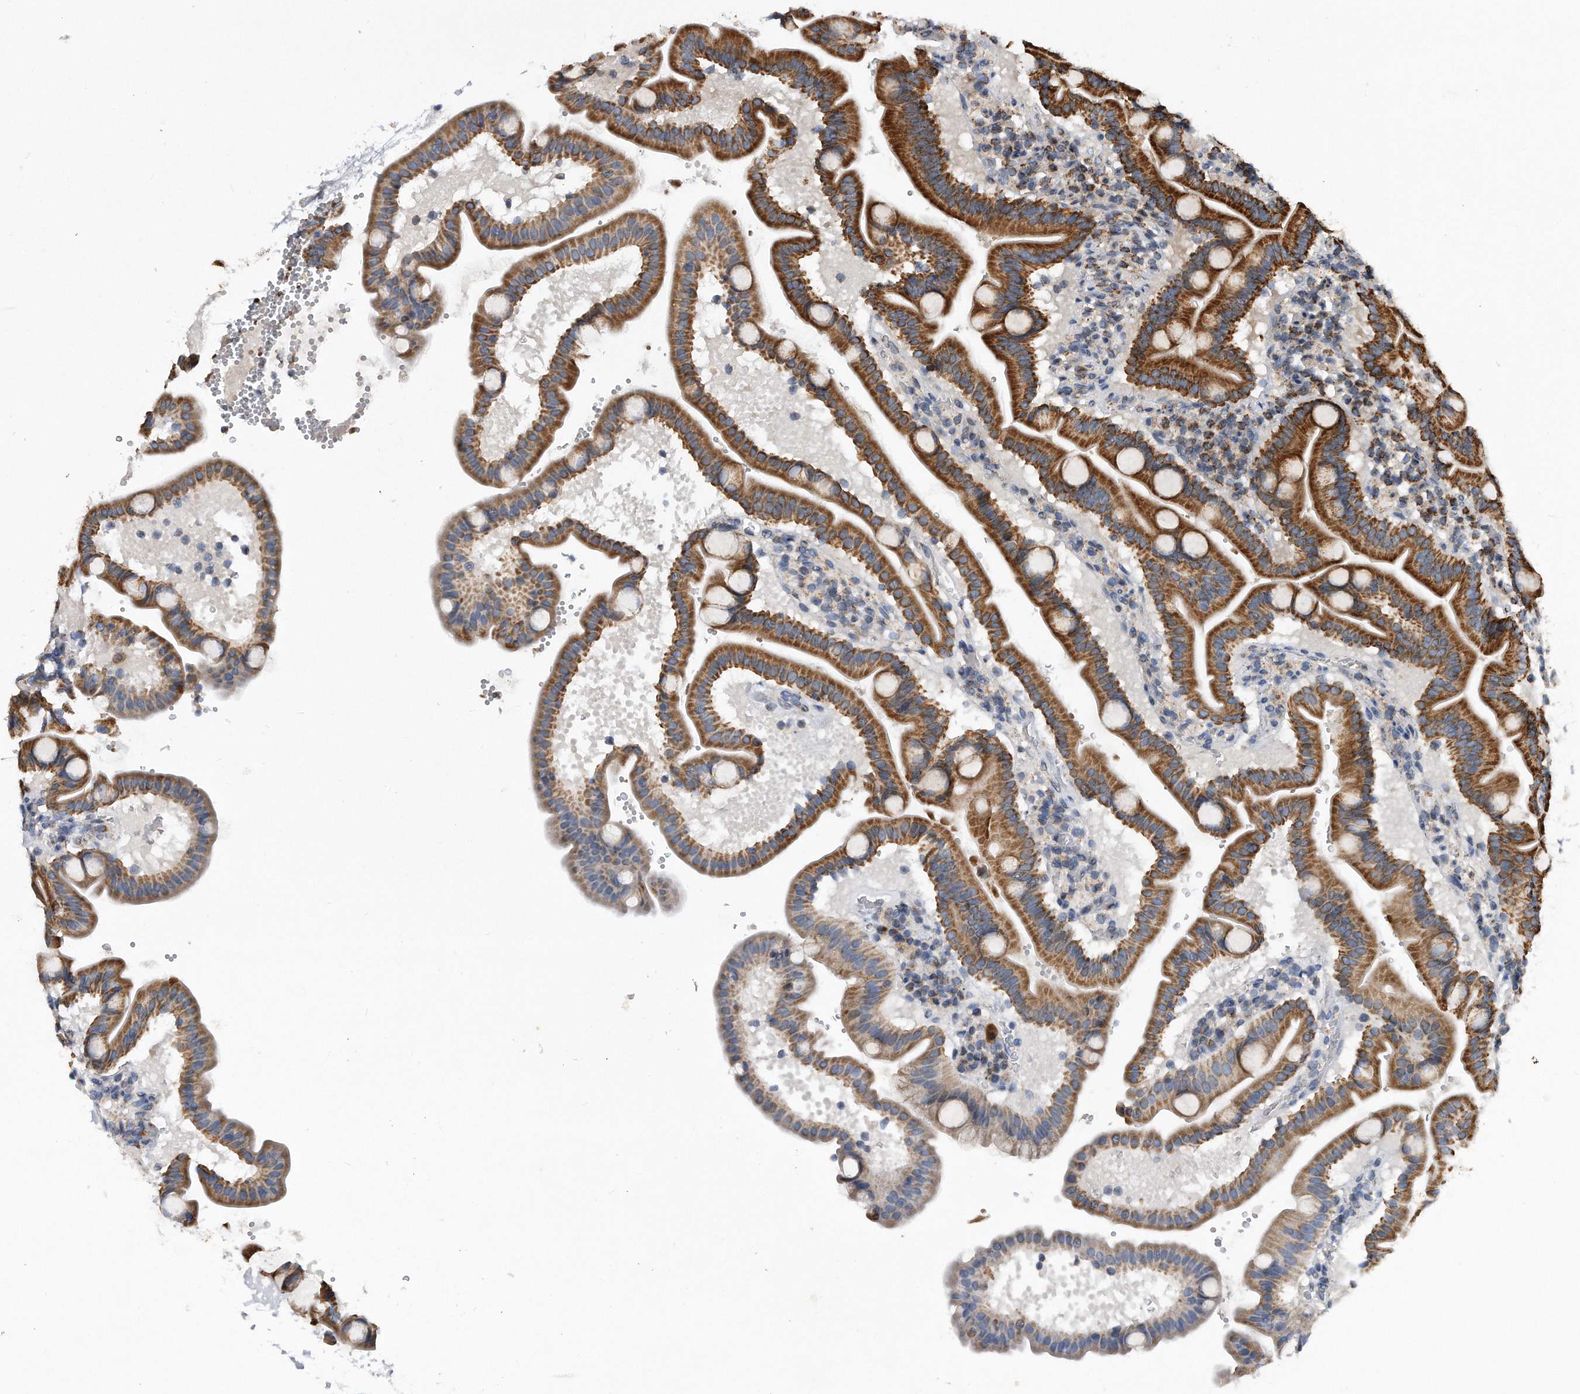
{"staining": {"intensity": "strong", "quantity": ">75%", "location": "cytoplasmic/membranous"}, "tissue": "duodenum", "cell_type": "Glandular cells", "image_type": "normal", "snomed": [{"axis": "morphology", "description": "Normal tissue, NOS"}, {"axis": "topography", "description": "Duodenum"}], "caption": "A brown stain labels strong cytoplasmic/membranous staining of a protein in glandular cells of unremarkable duodenum.", "gene": "PPP5C", "patient": {"sex": "male", "age": 54}}